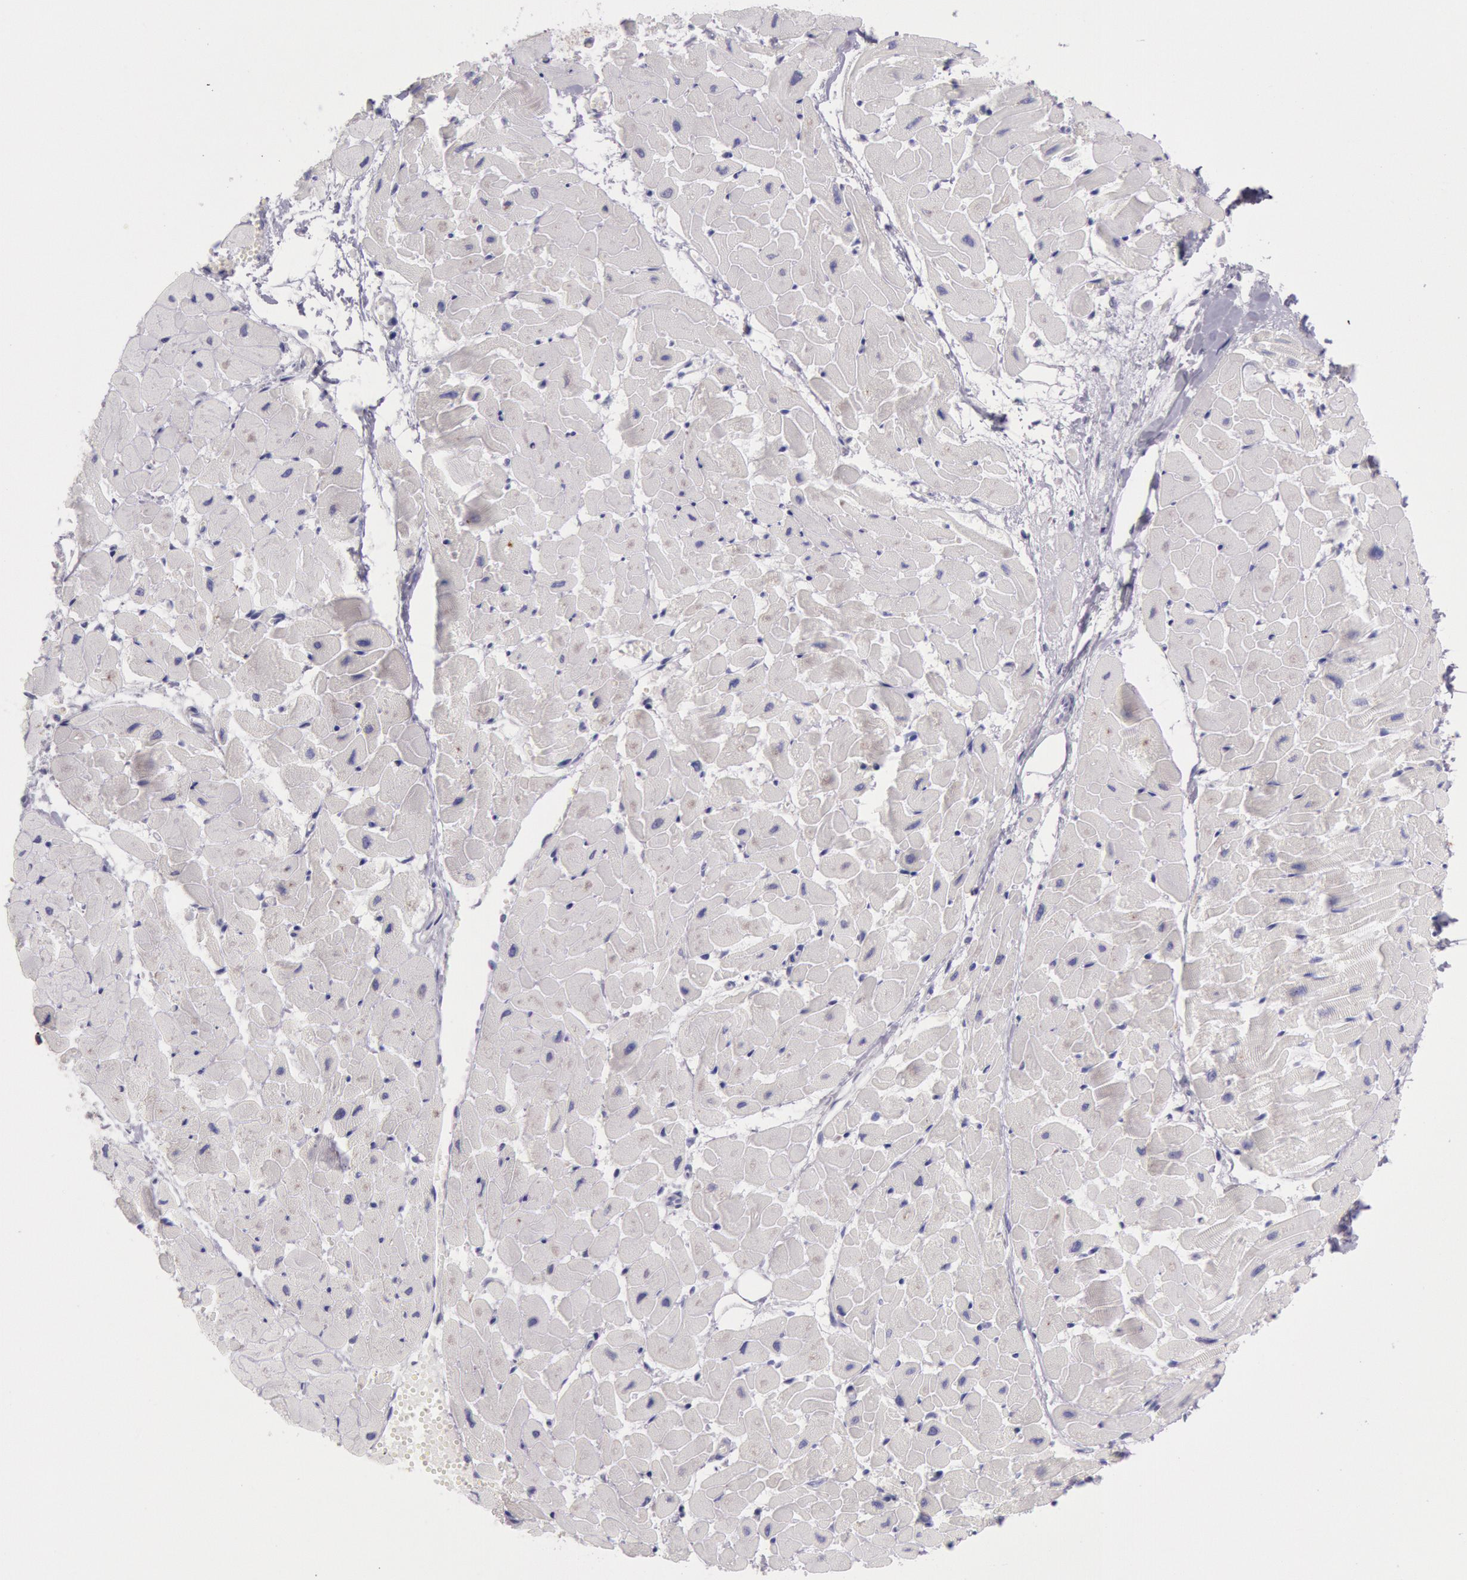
{"staining": {"intensity": "negative", "quantity": "none", "location": "none"}, "tissue": "heart muscle", "cell_type": "Cardiomyocytes", "image_type": "normal", "snomed": [{"axis": "morphology", "description": "Normal tissue, NOS"}, {"axis": "topography", "description": "Heart"}], "caption": "An immunohistochemistry histopathology image of unremarkable heart muscle is shown. There is no staining in cardiomyocytes of heart muscle.", "gene": "CIDEB", "patient": {"sex": "female", "age": 19}}